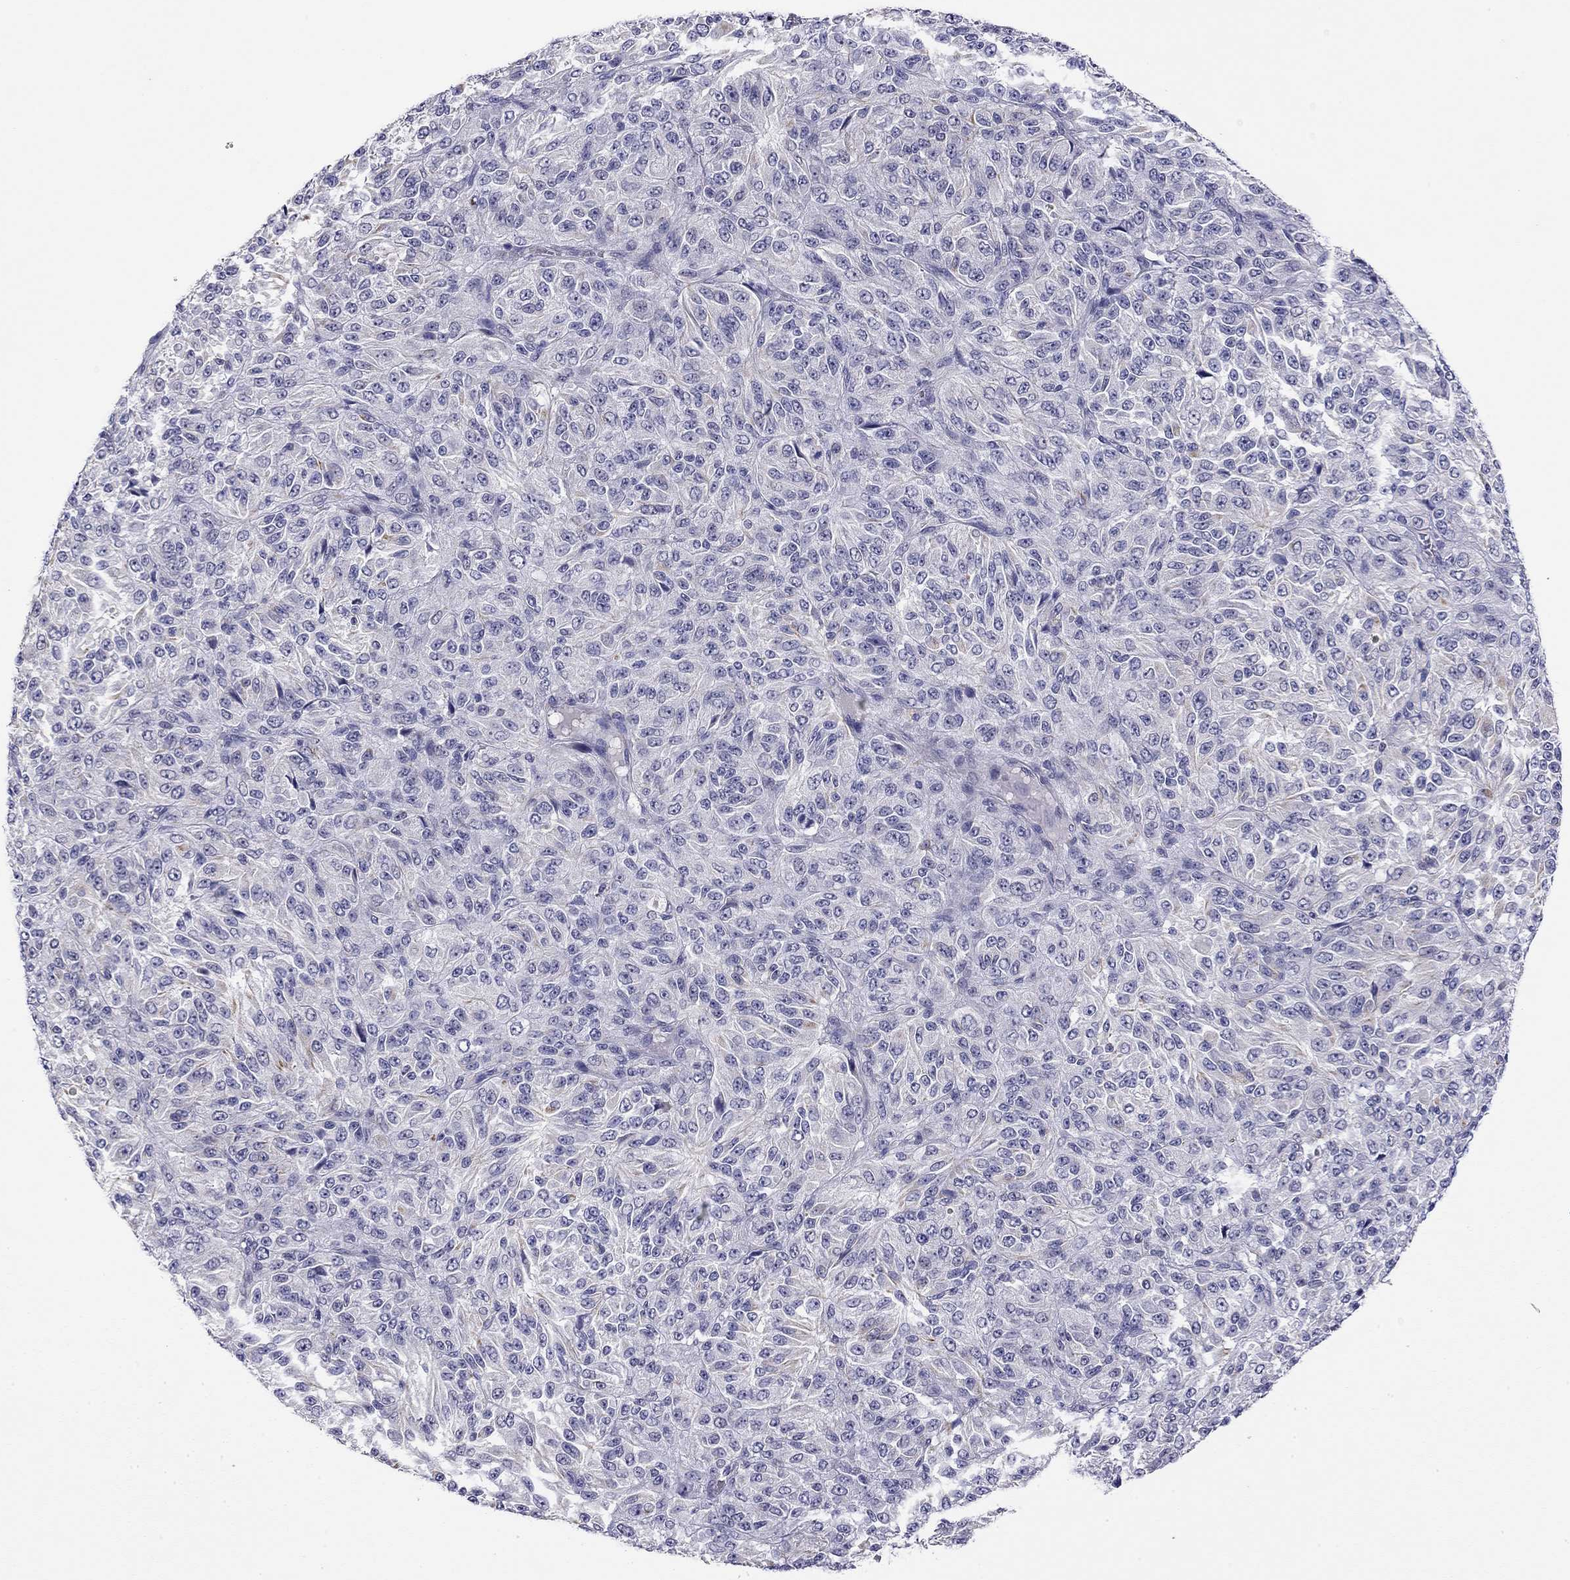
{"staining": {"intensity": "moderate", "quantity": "<25%", "location": "cytoplasmic/membranous"}, "tissue": "melanoma", "cell_type": "Tumor cells", "image_type": "cancer", "snomed": [{"axis": "morphology", "description": "Malignant melanoma, Metastatic site"}, {"axis": "topography", "description": "Brain"}], "caption": "Human melanoma stained with a brown dye demonstrates moderate cytoplasmic/membranous positive expression in approximately <25% of tumor cells.", "gene": "RTL1", "patient": {"sex": "female", "age": 56}}